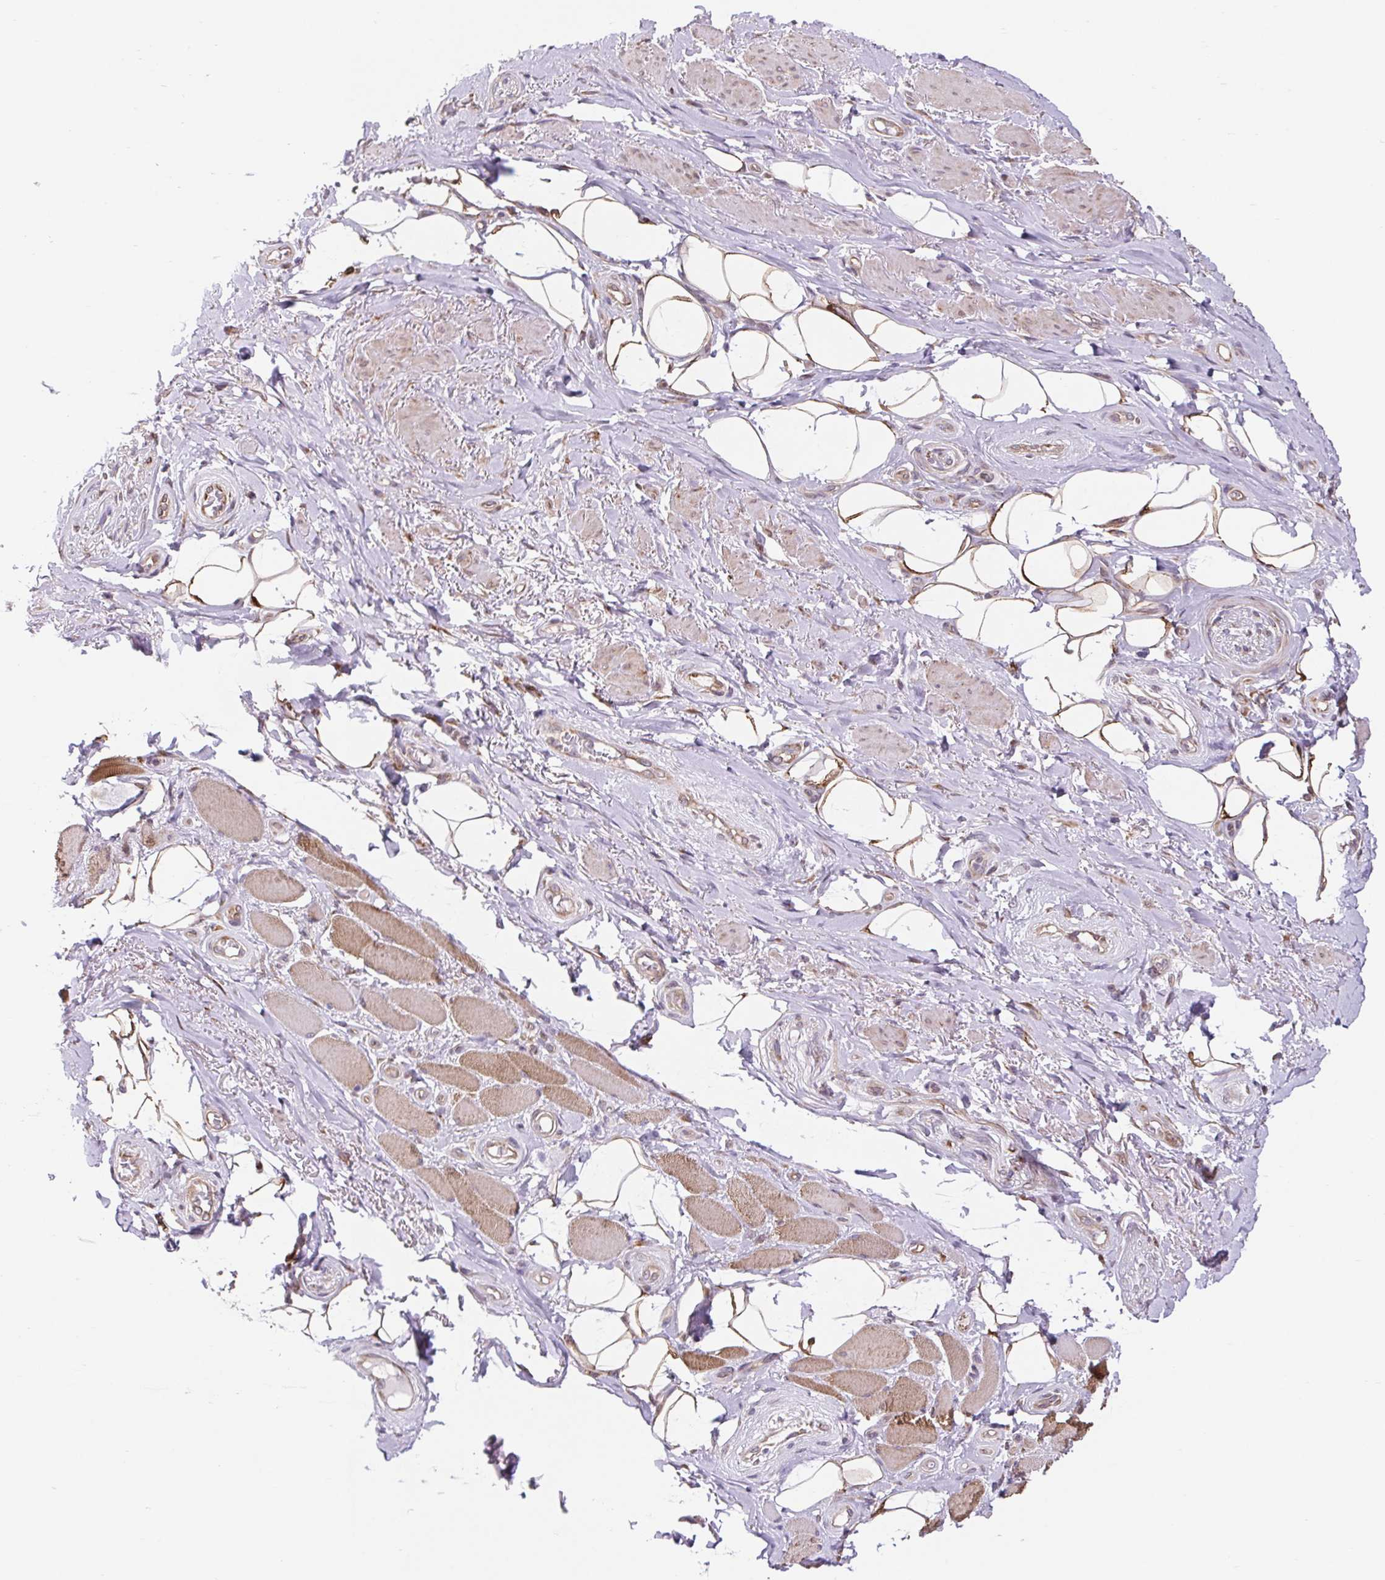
{"staining": {"intensity": "weak", "quantity": "25%-75%", "location": "cytoplasmic/membranous"}, "tissue": "adipose tissue", "cell_type": "Adipocytes", "image_type": "normal", "snomed": [{"axis": "morphology", "description": "Normal tissue, NOS"}, {"axis": "topography", "description": "Anal"}, {"axis": "topography", "description": "Peripheral nerve tissue"}], "caption": "Immunohistochemical staining of normal adipose tissue displays low levels of weak cytoplasmic/membranous positivity in approximately 25%-75% of adipocytes. Immunohistochemistry (ihc) stains the protein in brown and the nuclei are stained blue.", "gene": "LYPD5", "patient": {"sex": "male", "age": 53}}